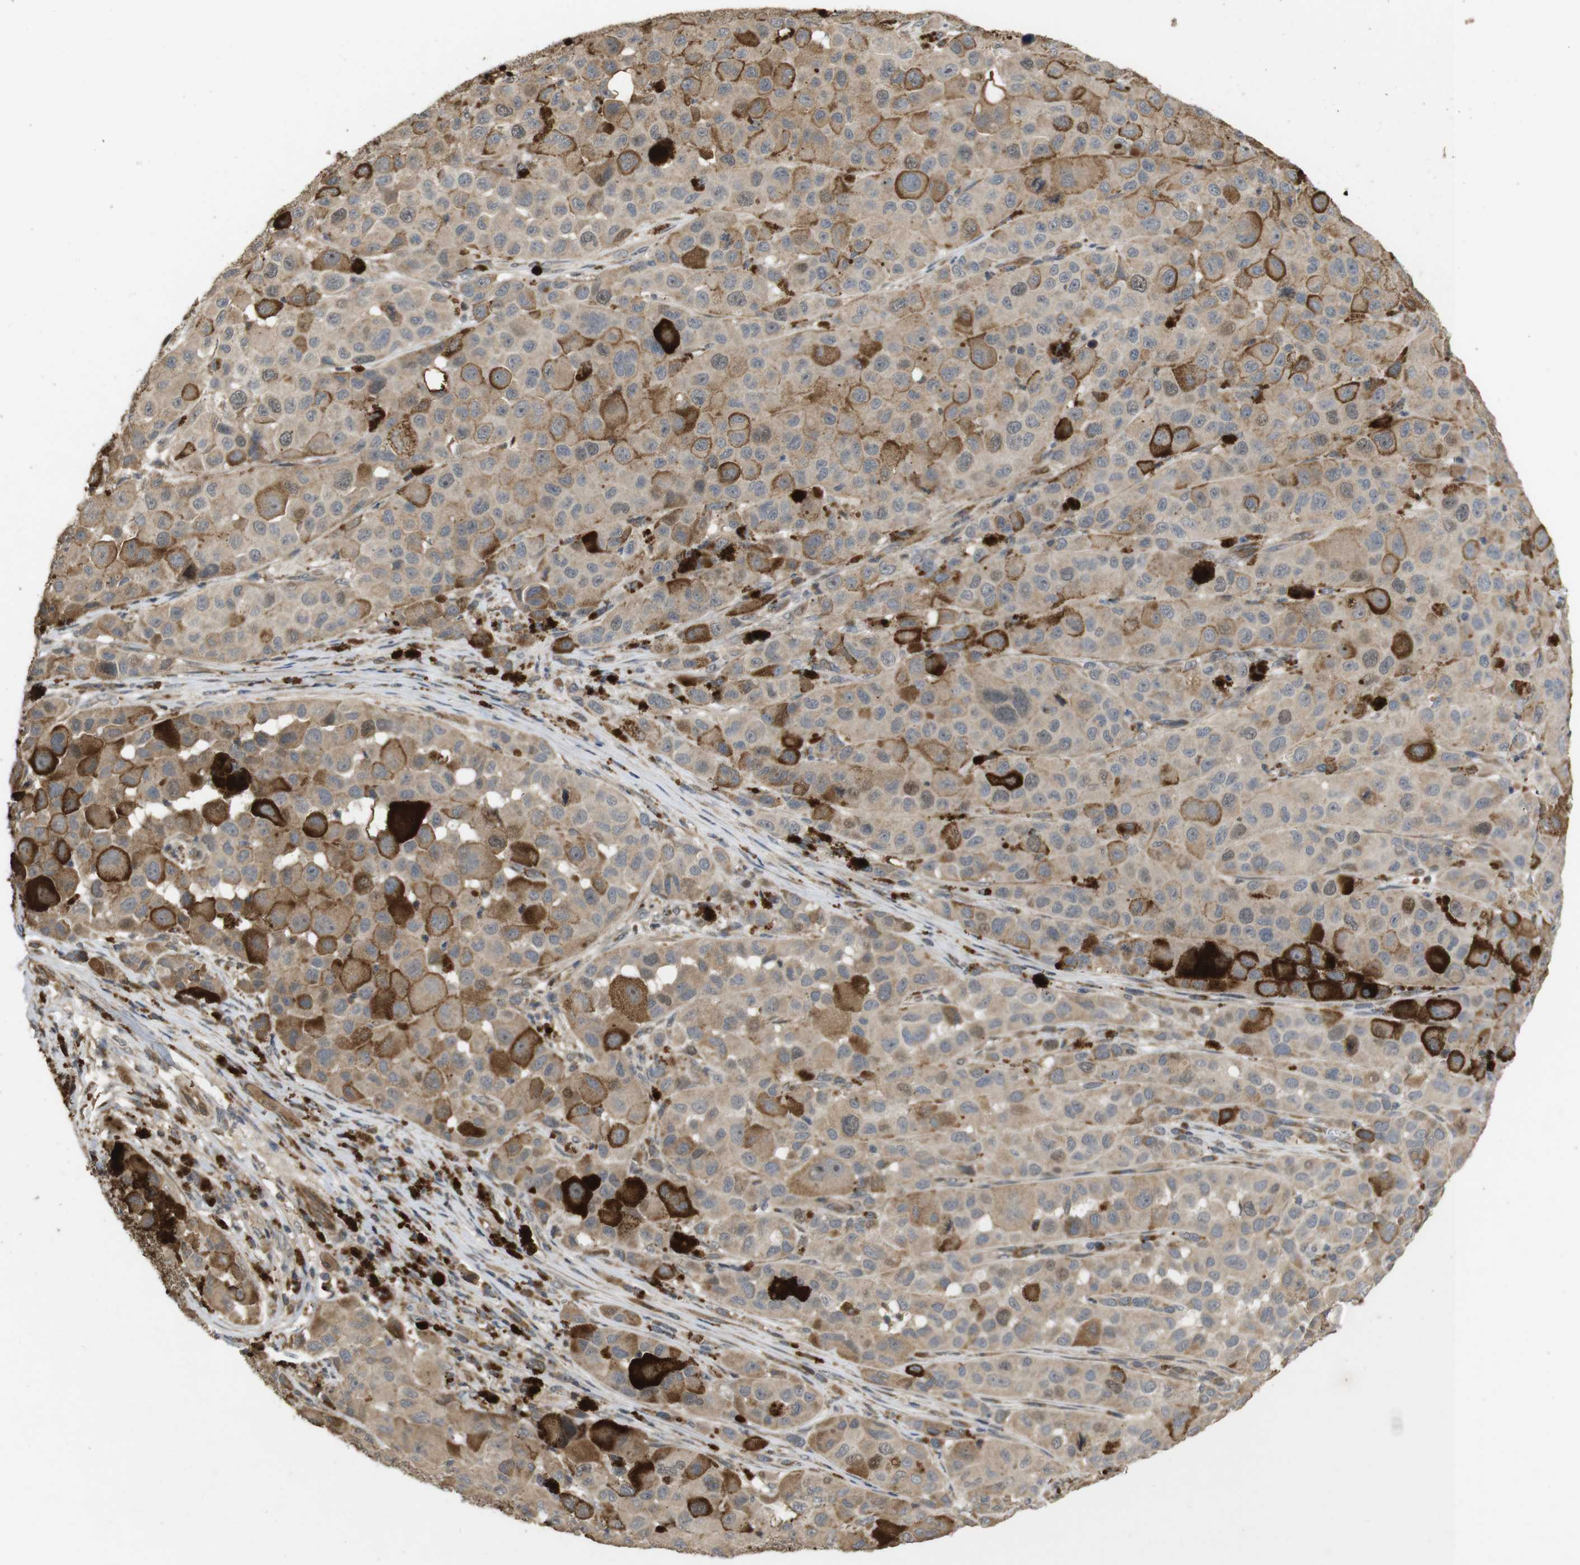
{"staining": {"intensity": "moderate", "quantity": "25%-75%", "location": "cytoplasmic/membranous,nuclear"}, "tissue": "melanoma", "cell_type": "Tumor cells", "image_type": "cancer", "snomed": [{"axis": "morphology", "description": "Malignant melanoma, NOS"}, {"axis": "topography", "description": "Skin"}], "caption": "DAB (3,3'-diaminobenzidine) immunohistochemical staining of human melanoma demonstrates moderate cytoplasmic/membranous and nuclear protein expression in about 25%-75% of tumor cells. The staining was performed using DAB (3,3'-diaminobenzidine), with brown indicating positive protein expression. Nuclei are stained blue with hematoxylin.", "gene": "PCDHB10", "patient": {"sex": "male", "age": 96}}